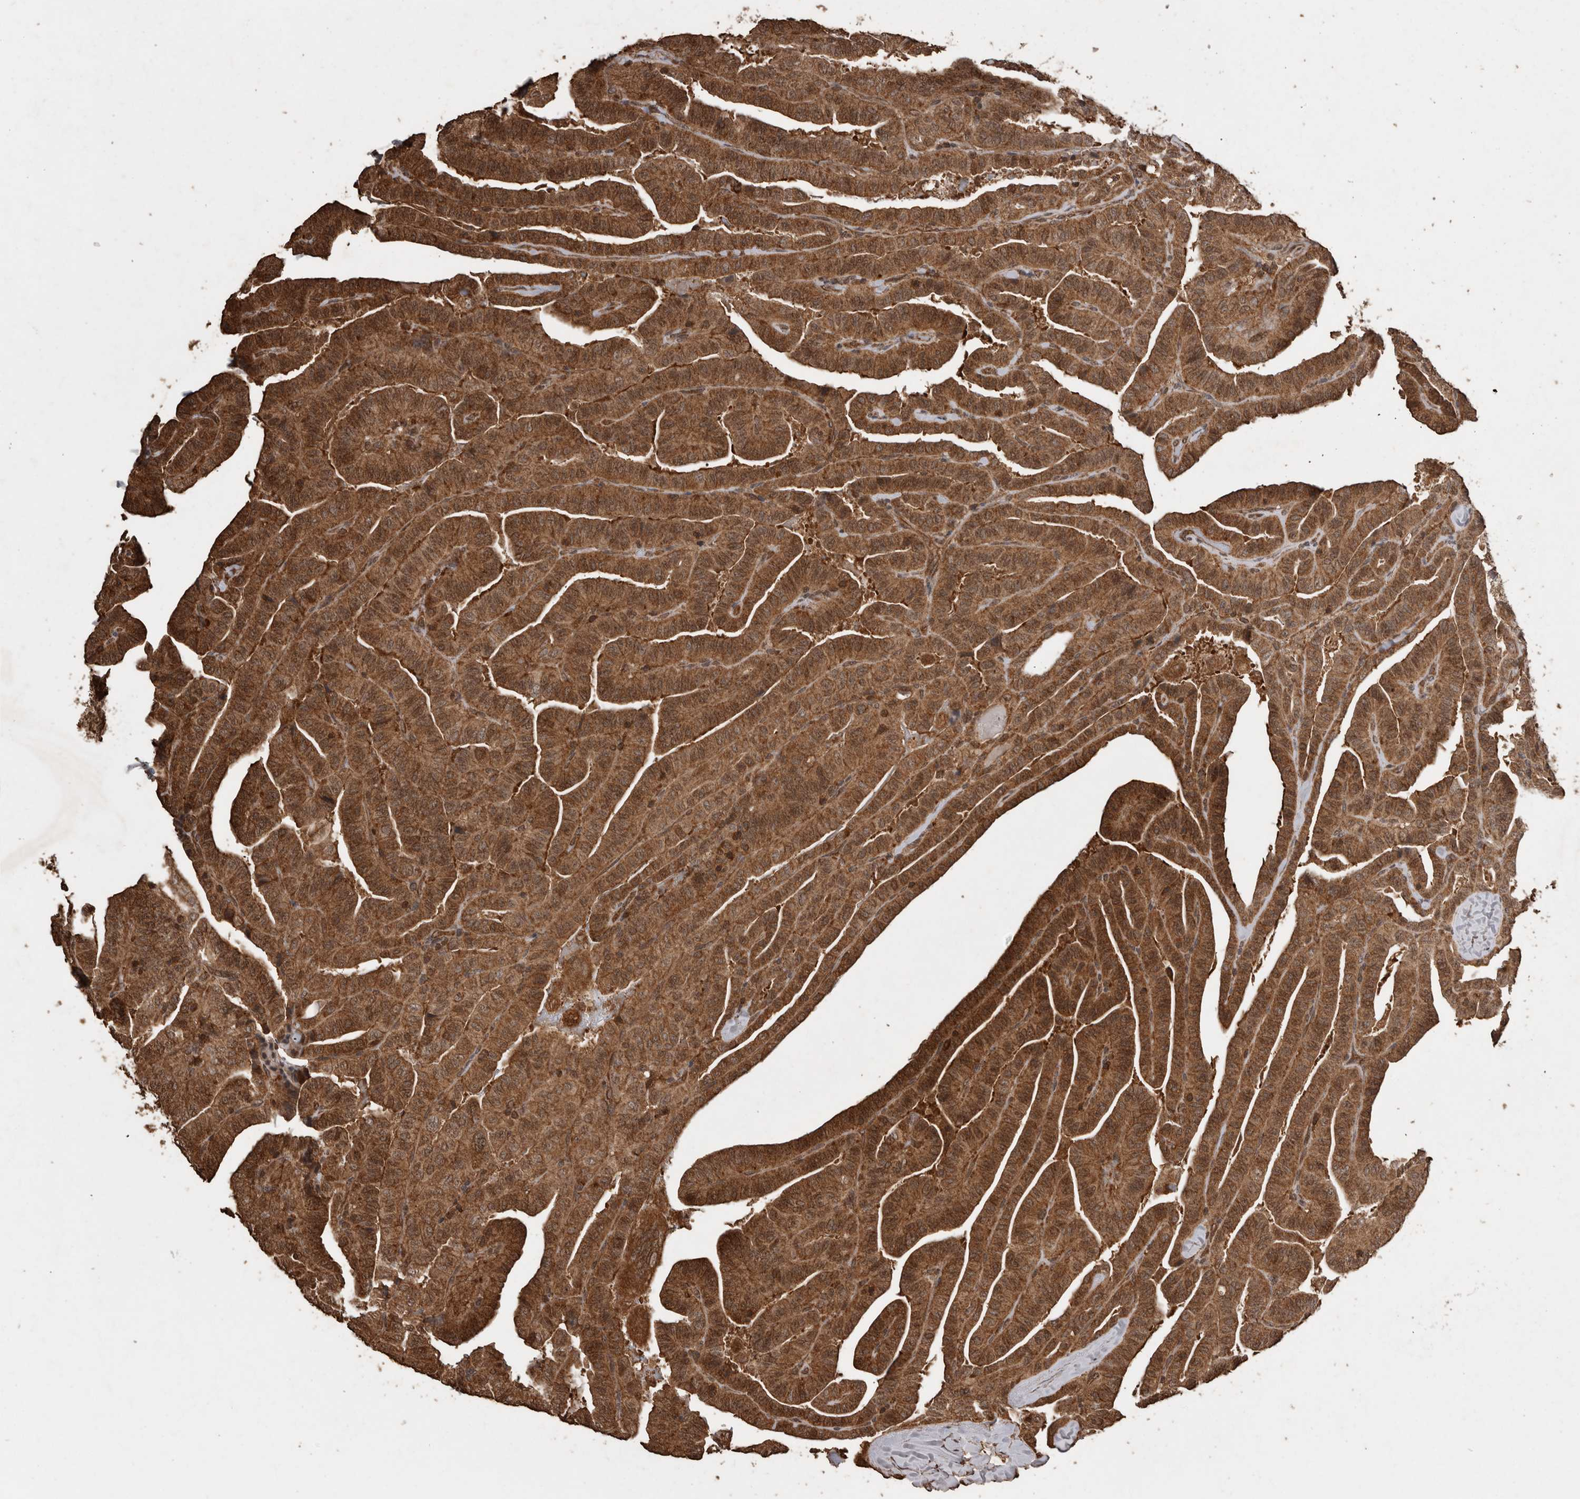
{"staining": {"intensity": "strong", "quantity": ">75%", "location": "cytoplasmic/membranous"}, "tissue": "thyroid cancer", "cell_type": "Tumor cells", "image_type": "cancer", "snomed": [{"axis": "morphology", "description": "Papillary adenocarcinoma, NOS"}, {"axis": "topography", "description": "Thyroid gland"}], "caption": "Protein expression analysis of human thyroid cancer reveals strong cytoplasmic/membranous staining in approximately >75% of tumor cells.", "gene": "PINK1", "patient": {"sex": "male", "age": 77}}